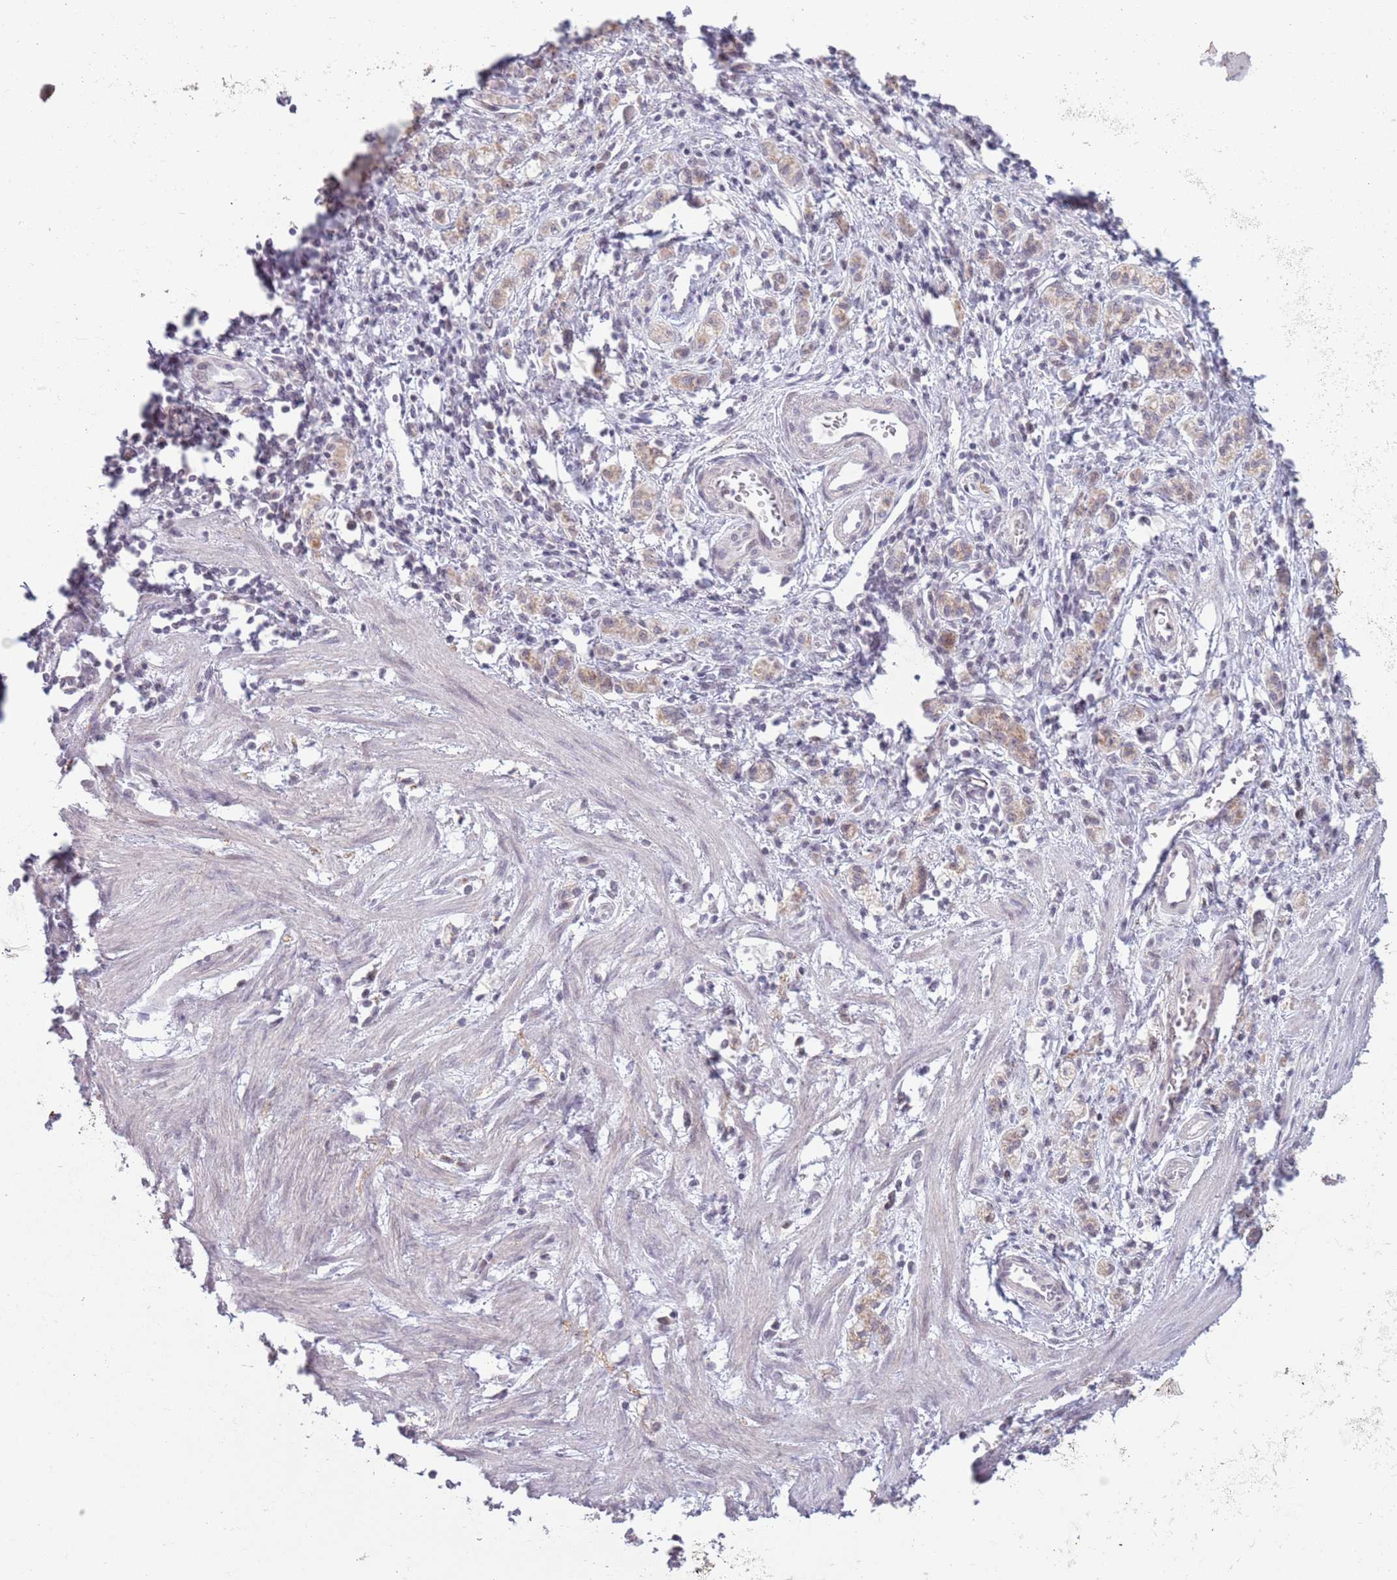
{"staining": {"intensity": "weak", "quantity": "25%-75%", "location": "cytoplasmic/membranous"}, "tissue": "stomach cancer", "cell_type": "Tumor cells", "image_type": "cancer", "snomed": [{"axis": "morphology", "description": "Adenocarcinoma, NOS"}, {"axis": "topography", "description": "Stomach"}], "caption": "Immunohistochemical staining of stomach cancer (adenocarcinoma) shows weak cytoplasmic/membranous protein staining in approximately 25%-75% of tumor cells. (Stains: DAB (3,3'-diaminobenzidine) in brown, nuclei in blue, Microscopy: brightfield microscopy at high magnification).", "gene": "MRPL34", "patient": {"sex": "male", "age": 77}}